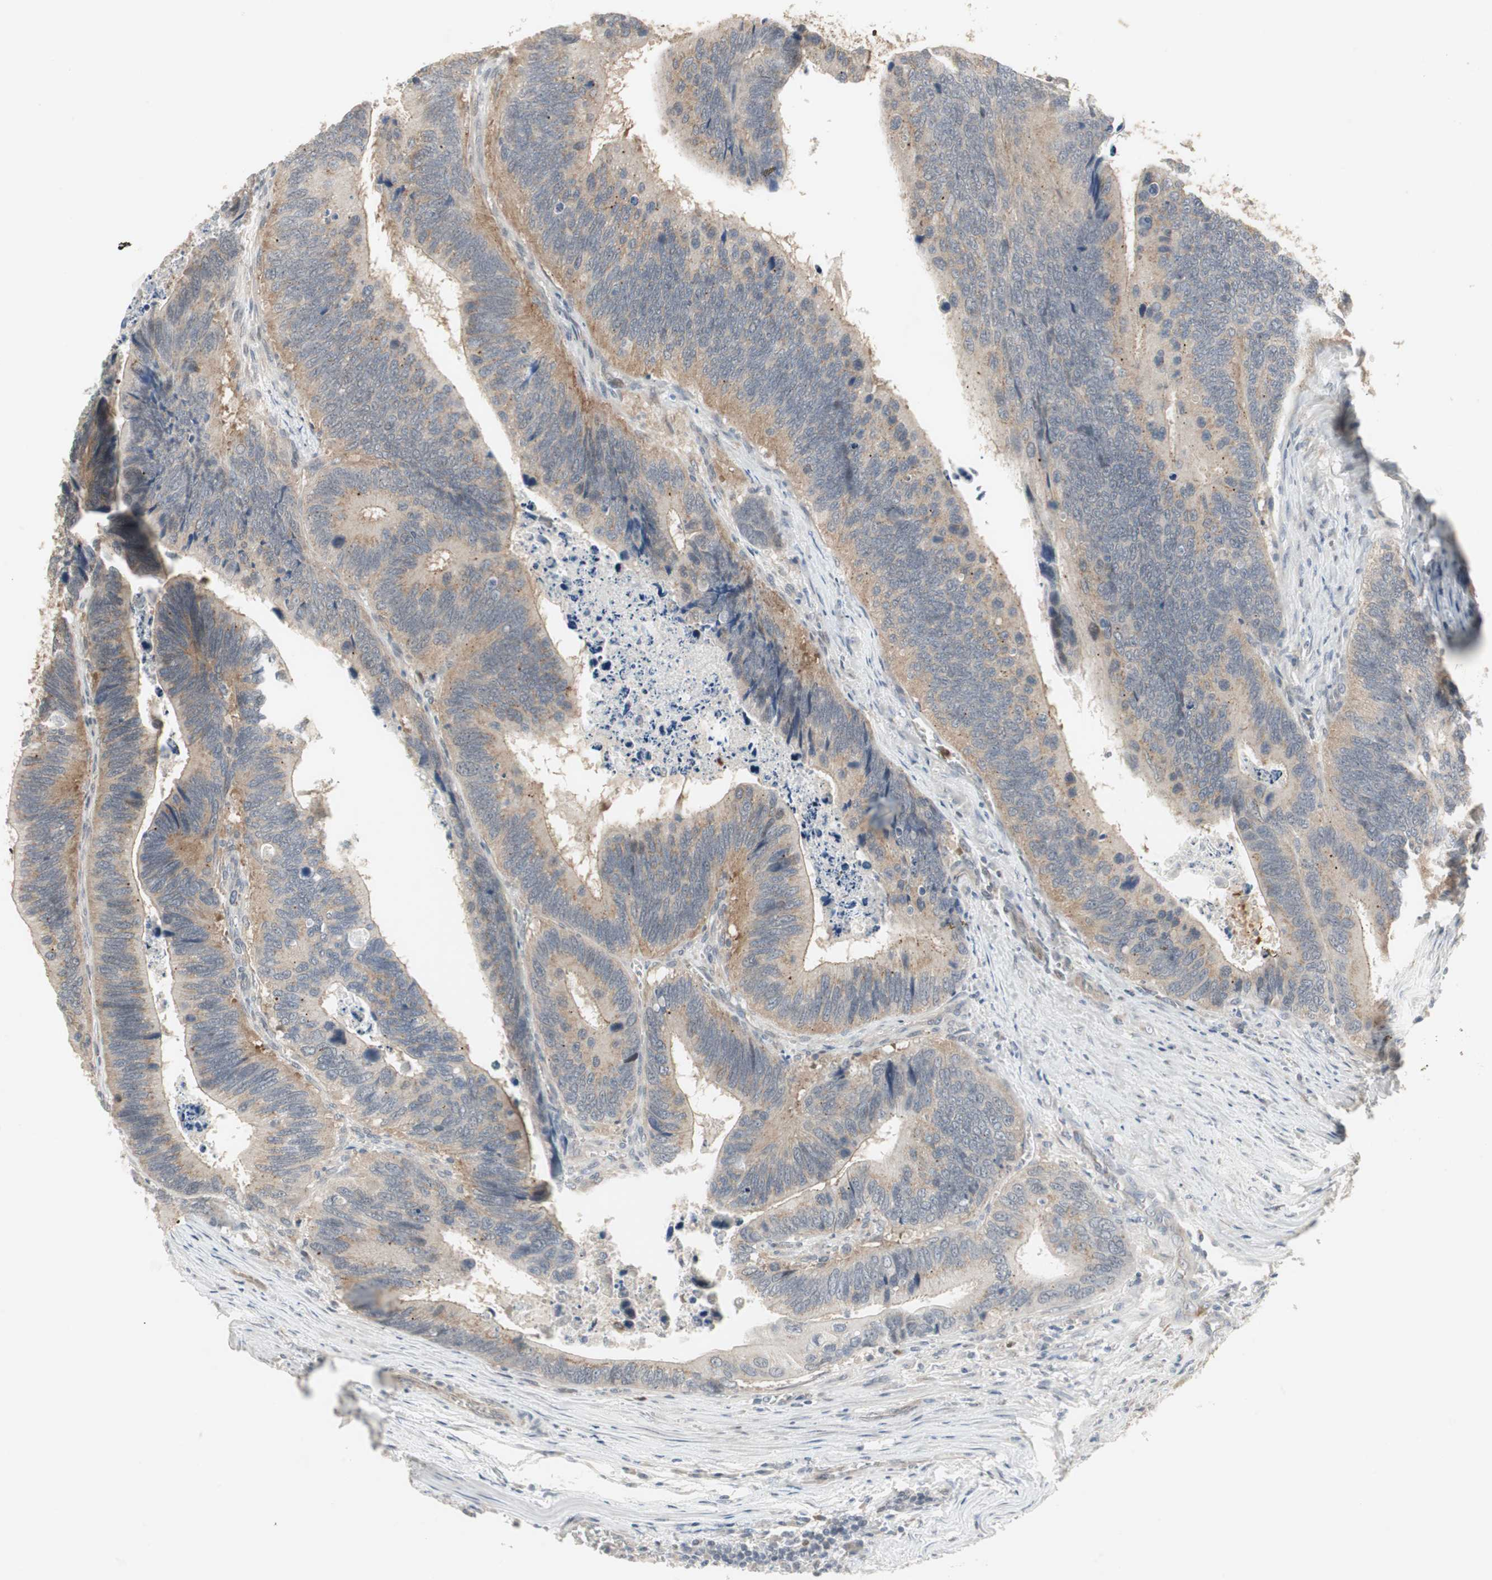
{"staining": {"intensity": "weak", "quantity": "25%-75%", "location": "cytoplasmic/membranous"}, "tissue": "colorectal cancer", "cell_type": "Tumor cells", "image_type": "cancer", "snomed": [{"axis": "morphology", "description": "Adenocarcinoma, NOS"}, {"axis": "topography", "description": "Colon"}], "caption": "High-power microscopy captured an IHC photomicrograph of adenocarcinoma (colorectal), revealing weak cytoplasmic/membranous staining in about 25%-75% of tumor cells. (IHC, brightfield microscopy, high magnification).", "gene": "SNX4", "patient": {"sex": "male", "age": 72}}